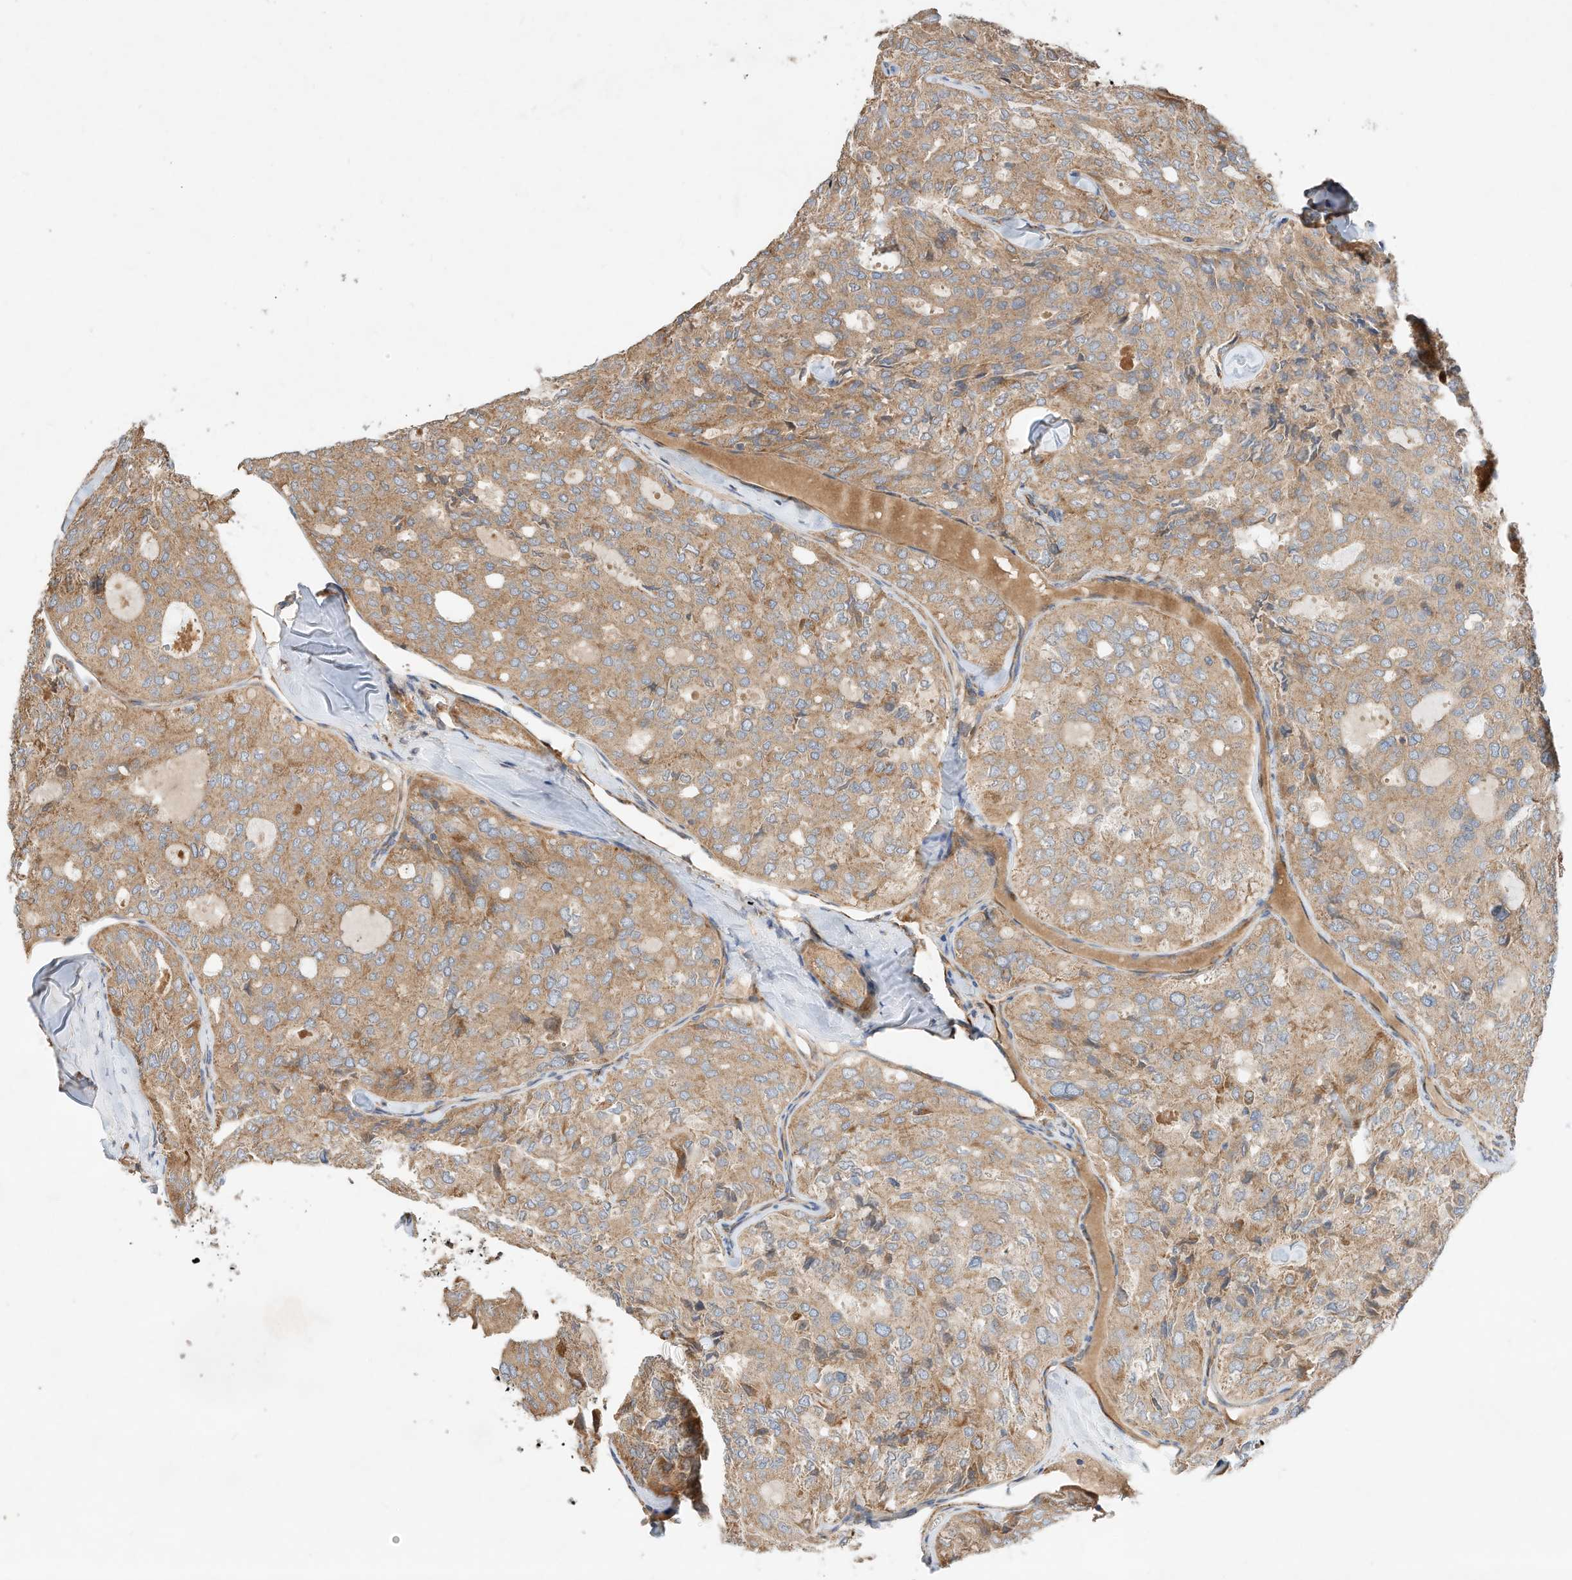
{"staining": {"intensity": "moderate", "quantity": ">75%", "location": "cytoplasmic/membranous"}, "tissue": "thyroid cancer", "cell_type": "Tumor cells", "image_type": "cancer", "snomed": [{"axis": "morphology", "description": "Follicular adenoma carcinoma, NOS"}, {"axis": "topography", "description": "Thyroid gland"}], "caption": "High-power microscopy captured an IHC micrograph of thyroid follicular adenoma carcinoma, revealing moderate cytoplasmic/membranous staining in about >75% of tumor cells.", "gene": "CPAMD8", "patient": {"sex": "male", "age": 75}}